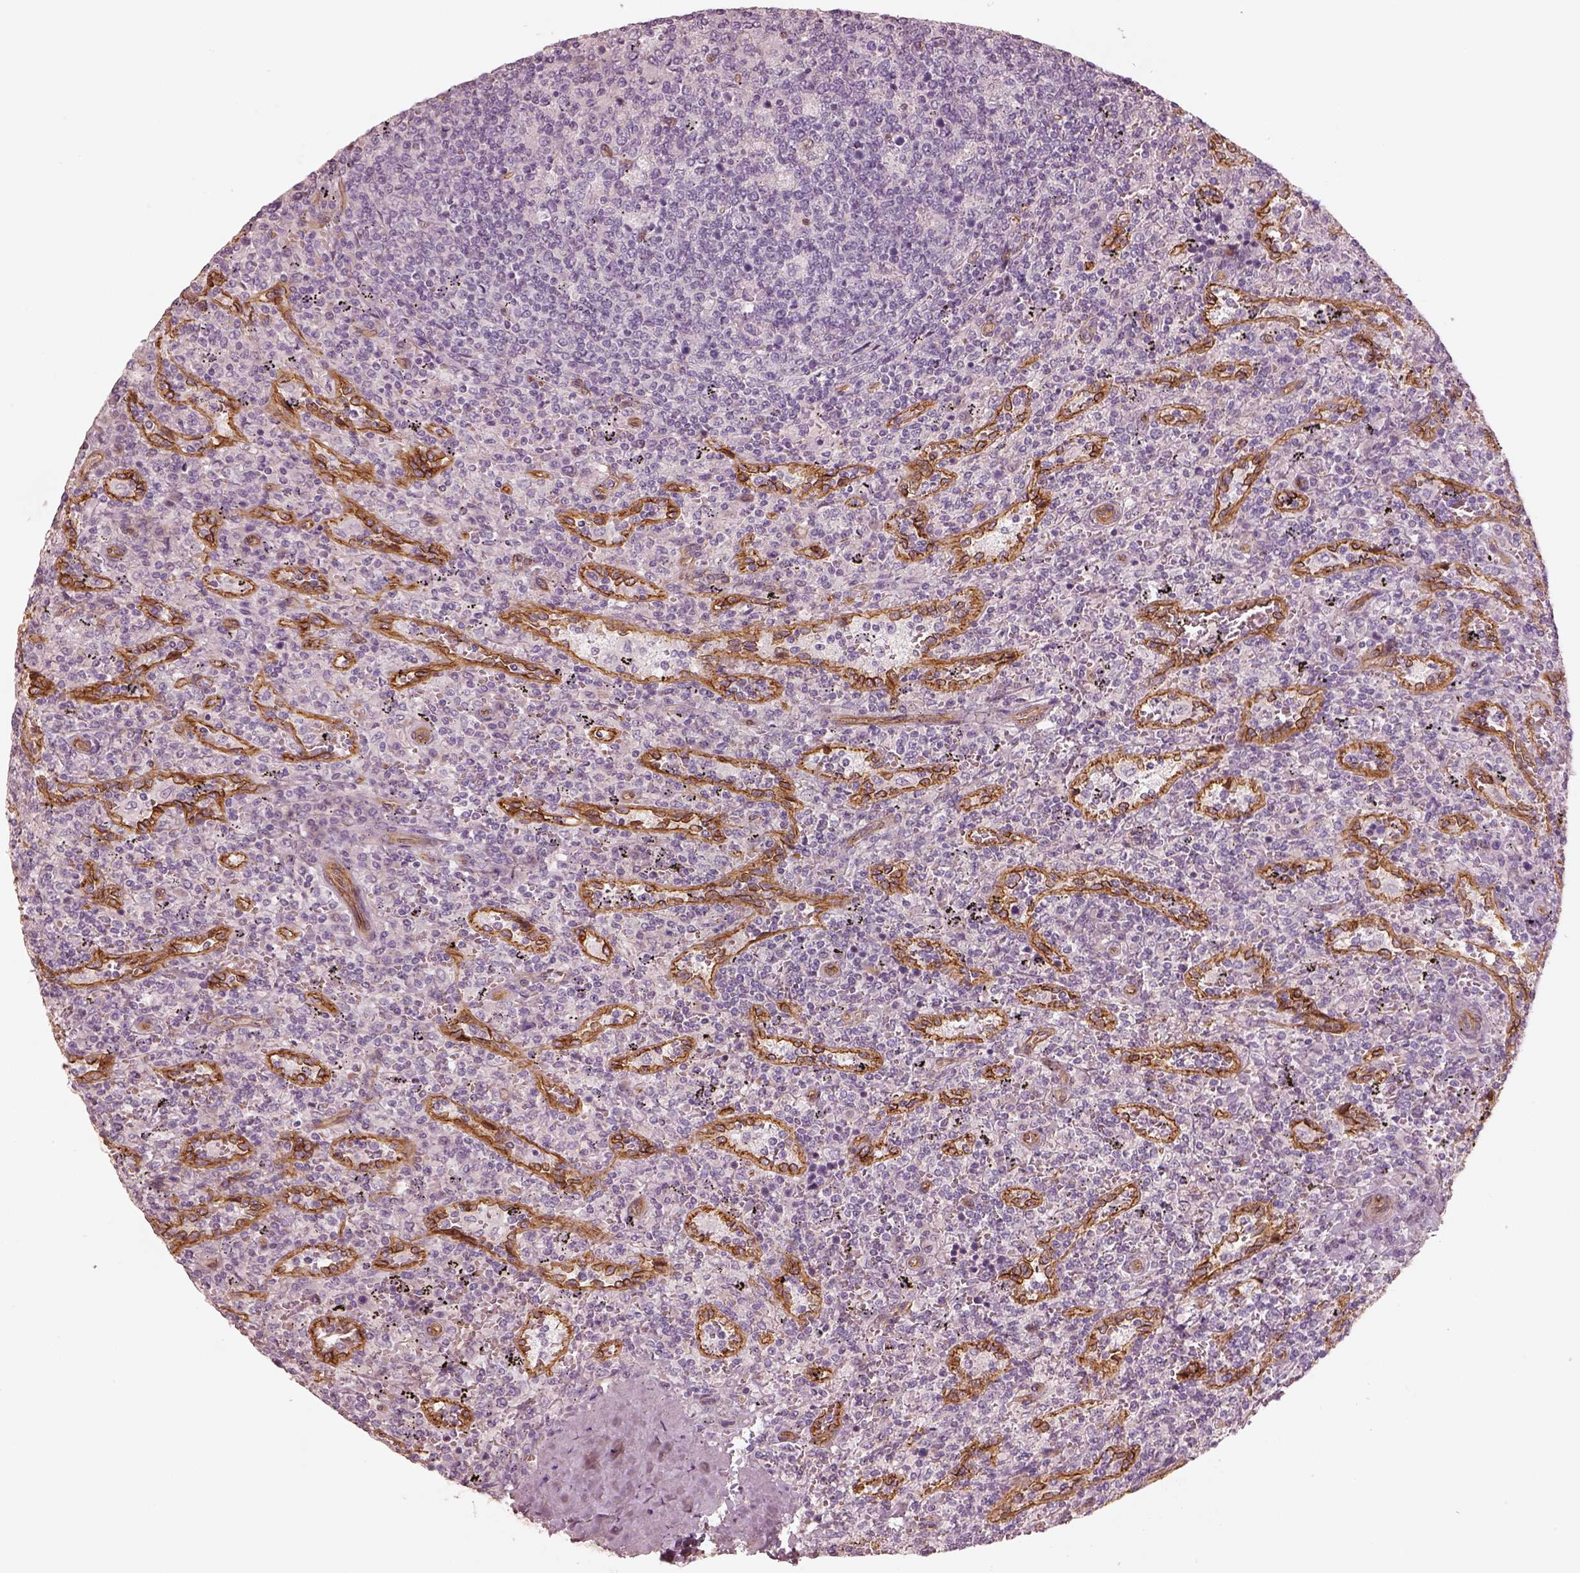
{"staining": {"intensity": "negative", "quantity": "none", "location": "none"}, "tissue": "lymphoma", "cell_type": "Tumor cells", "image_type": "cancer", "snomed": [{"axis": "morphology", "description": "Malignant lymphoma, non-Hodgkin's type, Low grade"}, {"axis": "topography", "description": "Spleen"}], "caption": "Immunohistochemistry (IHC) of lymphoma exhibits no positivity in tumor cells. The staining was performed using DAB (3,3'-diaminobenzidine) to visualize the protein expression in brown, while the nuclei were stained in blue with hematoxylin (Magnification: 20x).", "gene": "CRYM", "patient": {"sex": "male", "age": 62}}